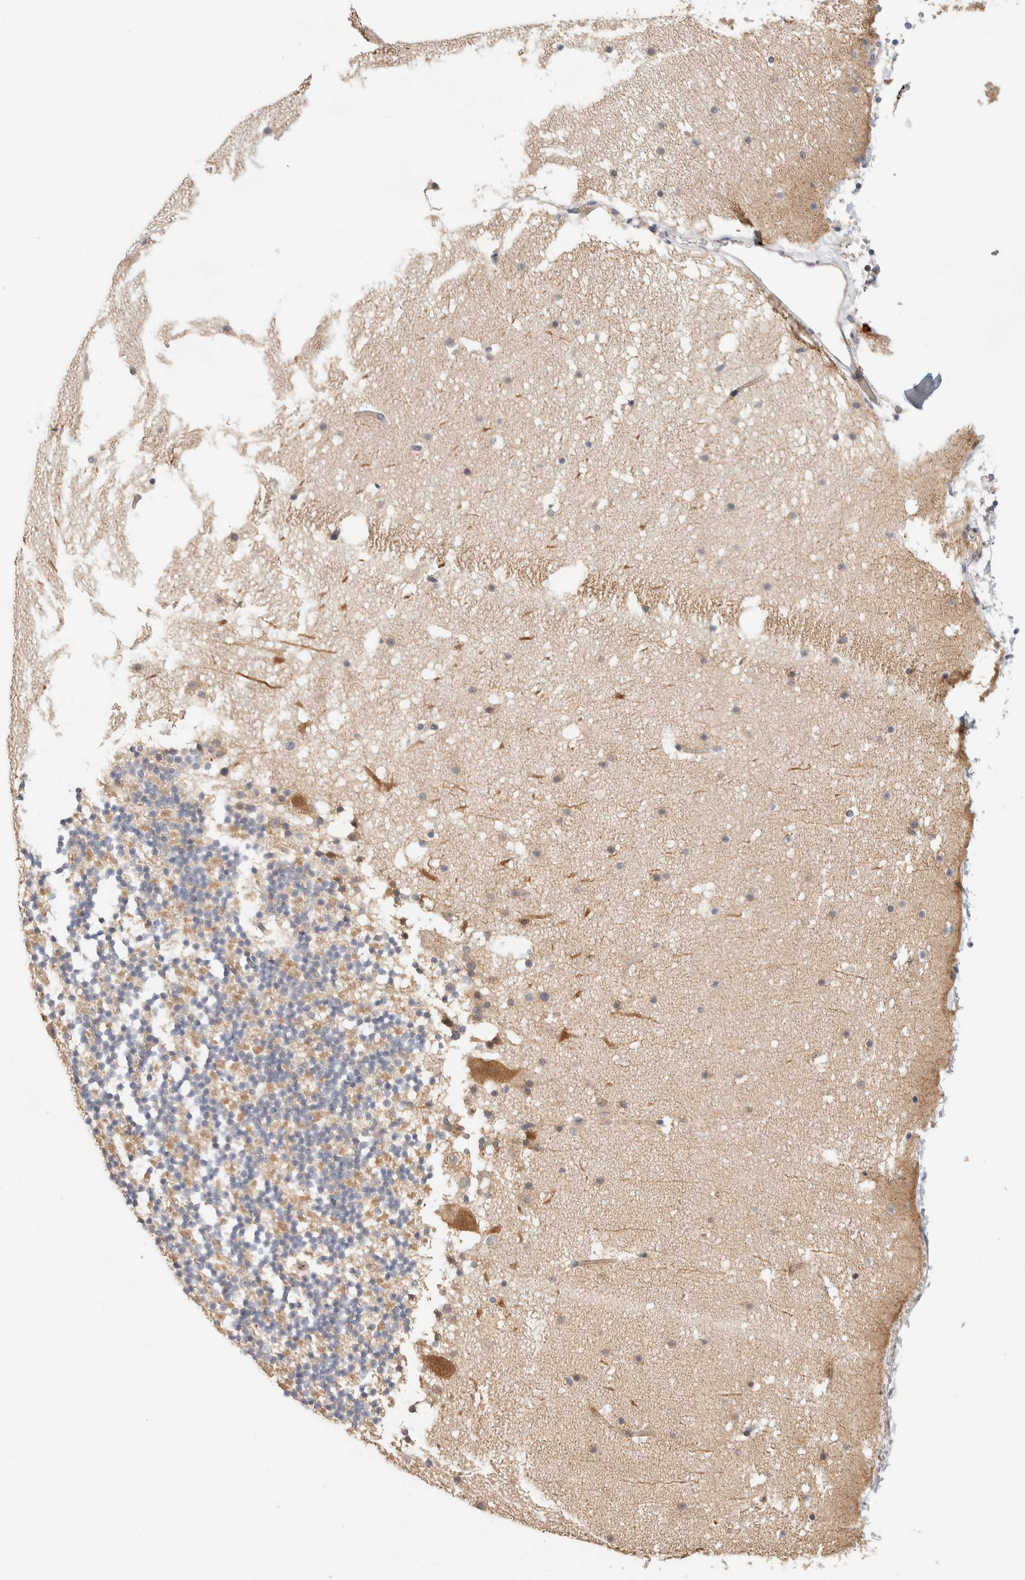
{"staining": {"intensity": "weak", "quantity": "25%-75%", "location": "cytoplasmic/membranous"}, "tissue": "cerebellum", "cell_type": "Cells in granular layer", "image_type": "normal", "snomed": [{"axis": "morphology", "description": "Normal tissue, NOS"}, {"axis": "topography", "description": "Cerebellum"}], "caption": "Protein staining by IHC reveals weak cytoplasmic/membranous expression in approximately 25%-75% of cells in granular layer in normal cerebellum. The staining was performed using DAB, with brown indicating positive protein expression. Nuclei are stained blue with hematoxylin.", "gene": "KIF9", "patient": {"sex": "male", "age": 57}}